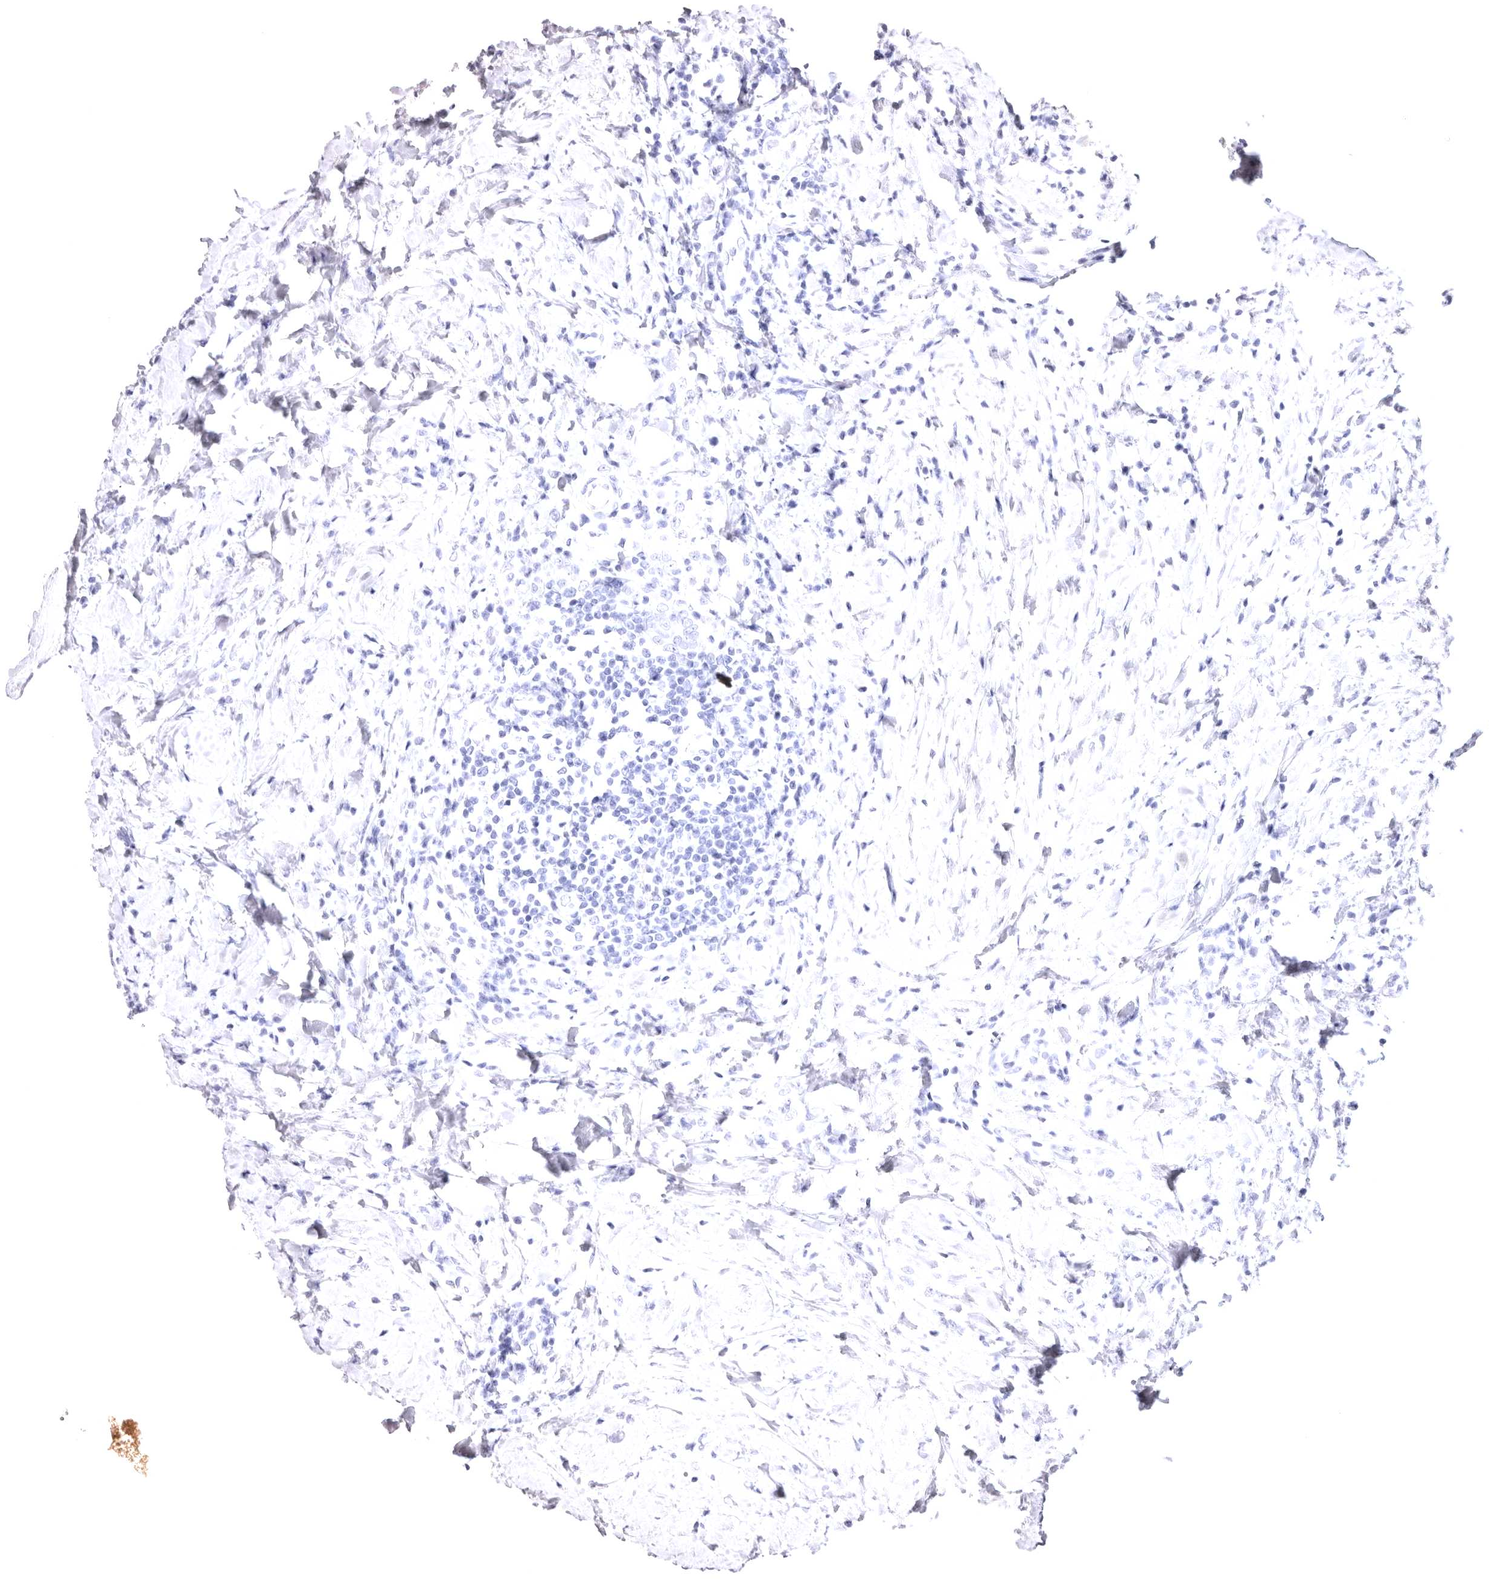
{"staining": {"intensity": "negative", "quantity": "none", "location": "none"}, "tissue": "breast cancer", "cell_type": "Tumor cells", "image_type": "cancer", "snomed": [{"axis": "morphology", "description": "Lobular carcinoma"}, {"axis": "topography", "description": "Breast"}], "caption": "A photomicrograph of human lobular carcinoma (breast) is negative for staining in tumor cells. (DAB (3,3'-diaminobenzidine) immunohistochemistry (IHC) with hematoxylin counter stain).", "gene": "VPS45", "patient": {"sex": "female", "age": 47}}